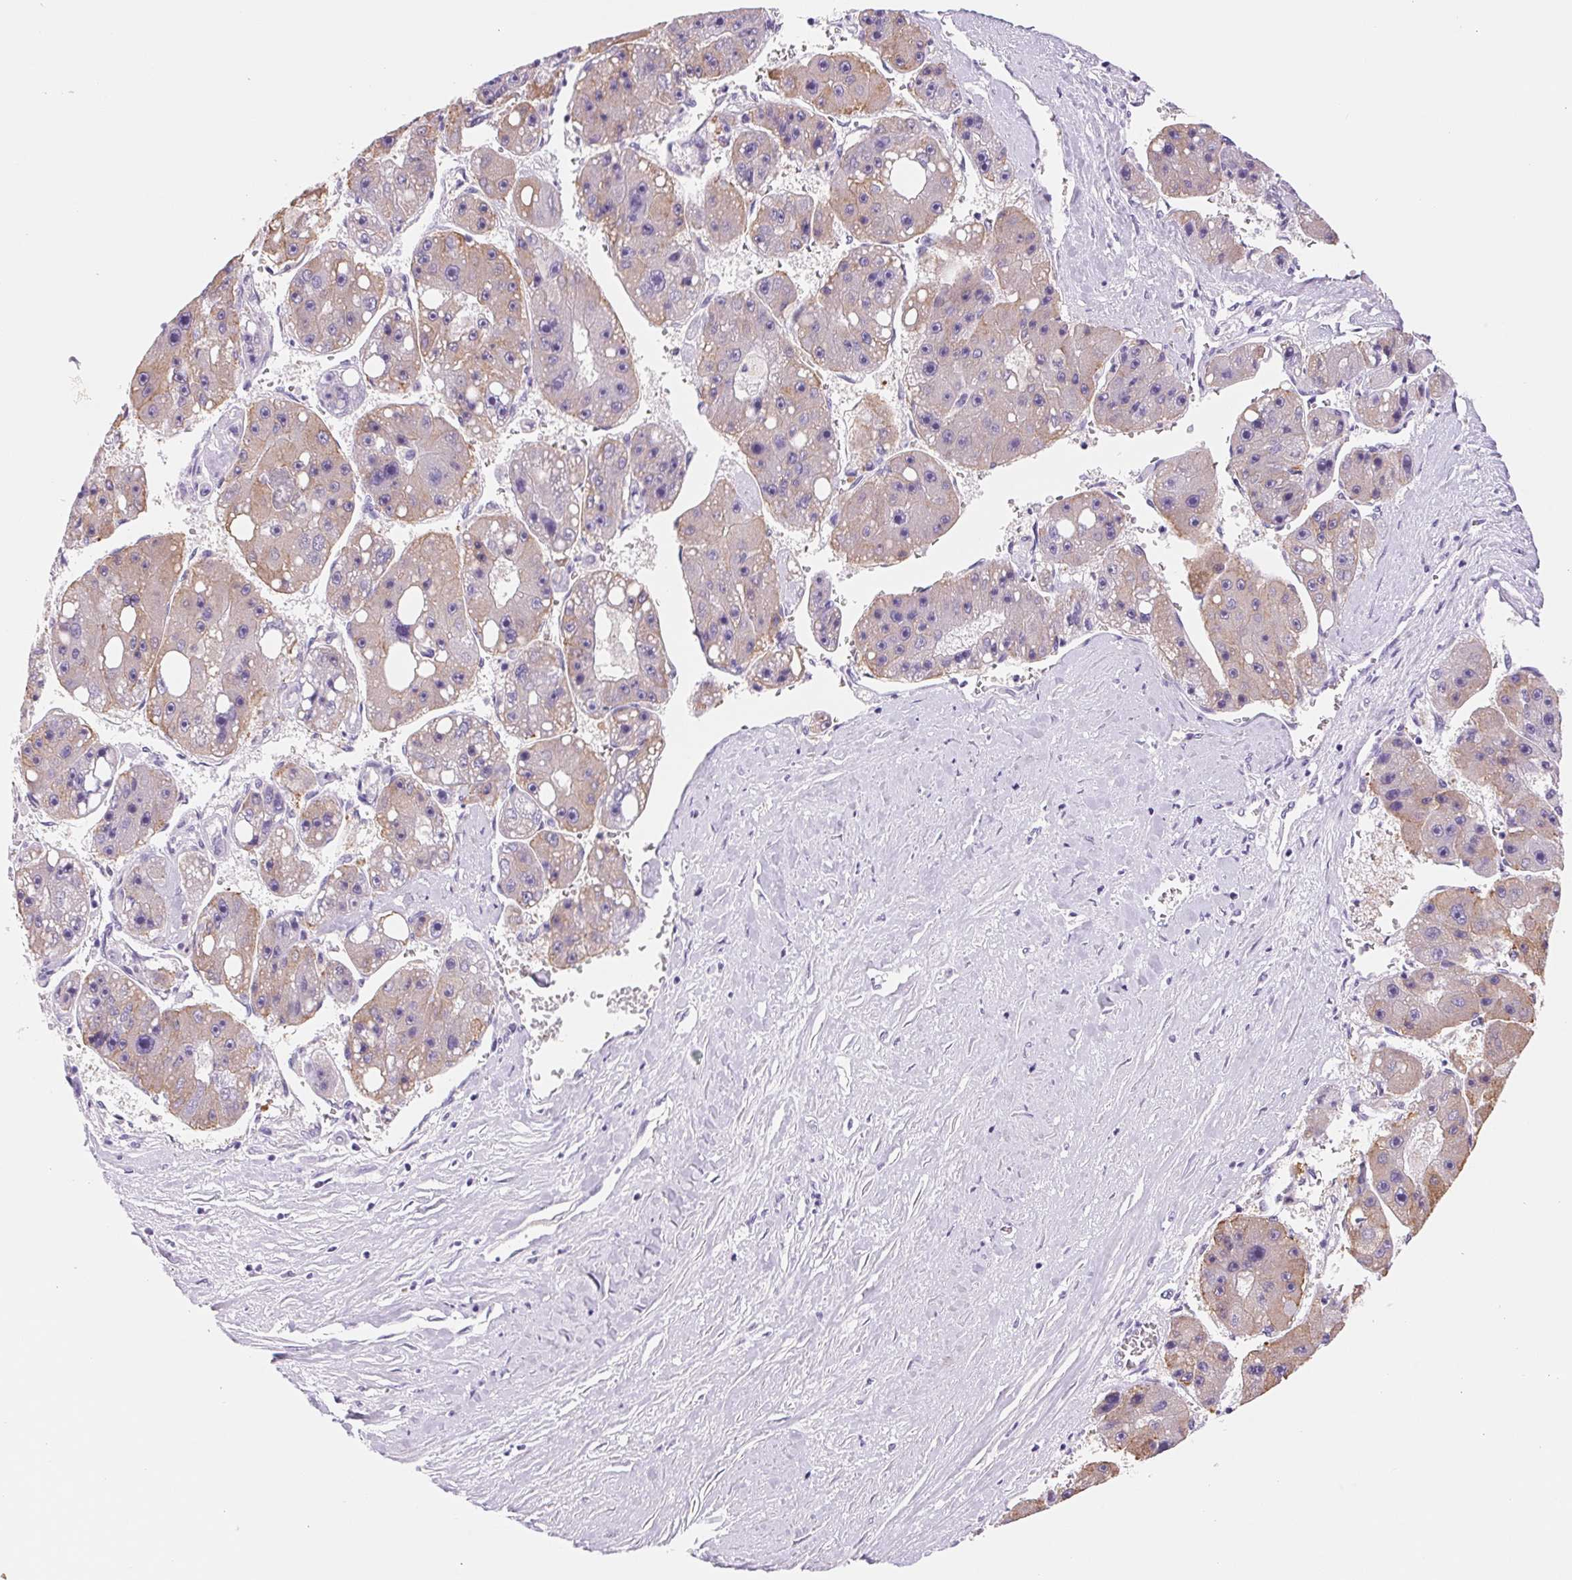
{"staining": {"intensity": "weak", "quantity": "25%-75%", "location": "cytoplasmic/membranous"}, "tissue": "liver cancer", "cell_type": "Tumor cells", "image_type": "cancer", "snomed": [{"axis": "morphology", "description": "Carcinoma, Hepatocellular, NOS"}, {"axis": "topography", "description": "Liver"}], "caption": "Immunohistochemical staining of human liver cancer displays weak cytoplasmic/membranous protein expression in approximately 25%-75% of tumor cells.", "gene": "ASGR2", "patient": {"sex": "female", "age": 61}}